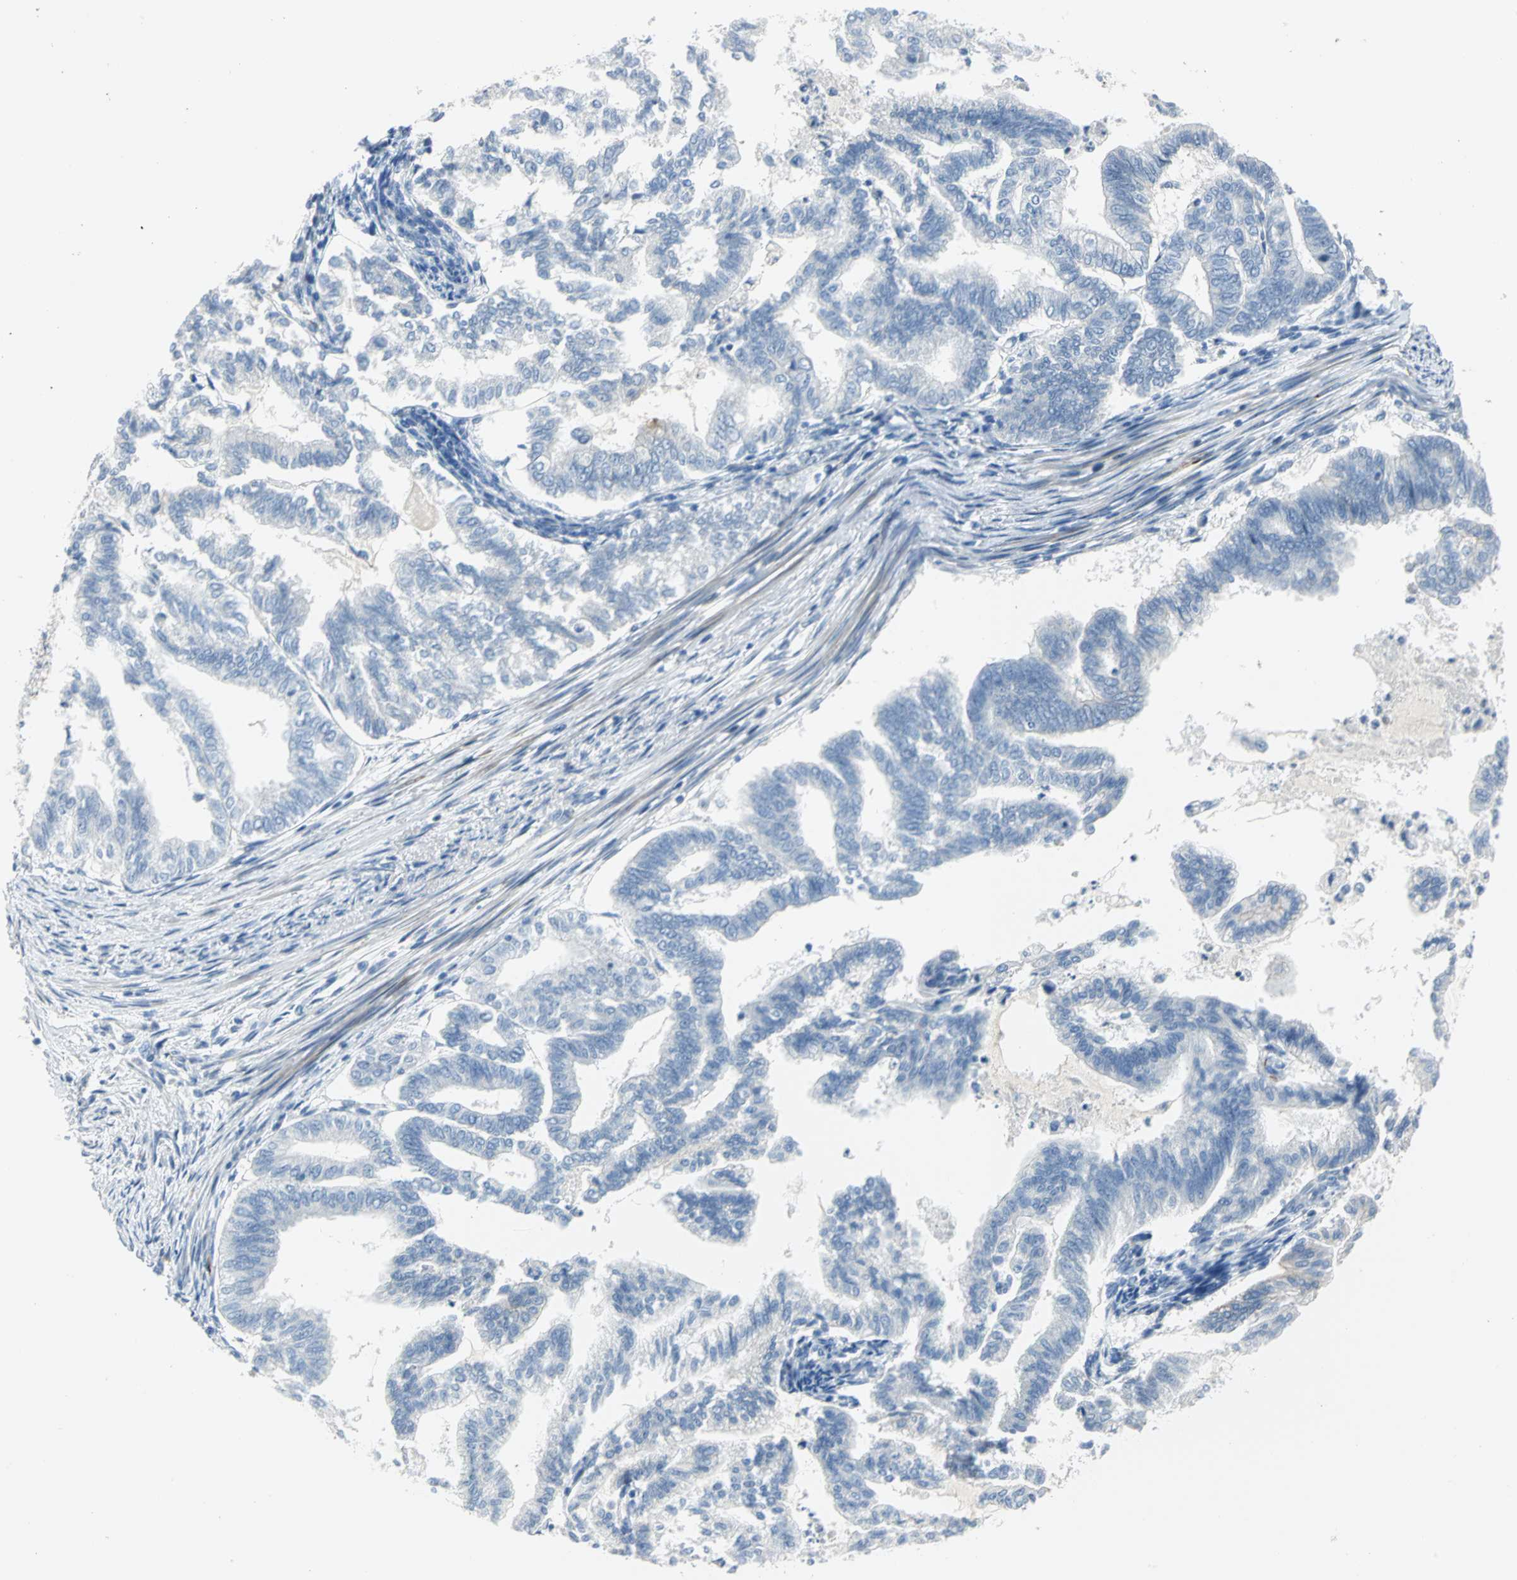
{"staining": {"intensity": "negative", "quantity": "none", "location": "none"}, "tissue": "endometrial cancer", "cell_type": "Tumor cells", "image_type": "cancer", "snomed": [{"axis": "morphology", "description": "Adenocarcinoma, NOS"}, {"axis": "topography", "description": "Endometrium"}], "caption": "DAB immunohistochemical staining of adenocarcinoma (endometrial) shows no significant staining in tumor cells.", "gene": "ALOX15", "patient": {"sex": "female", "age": 79}}